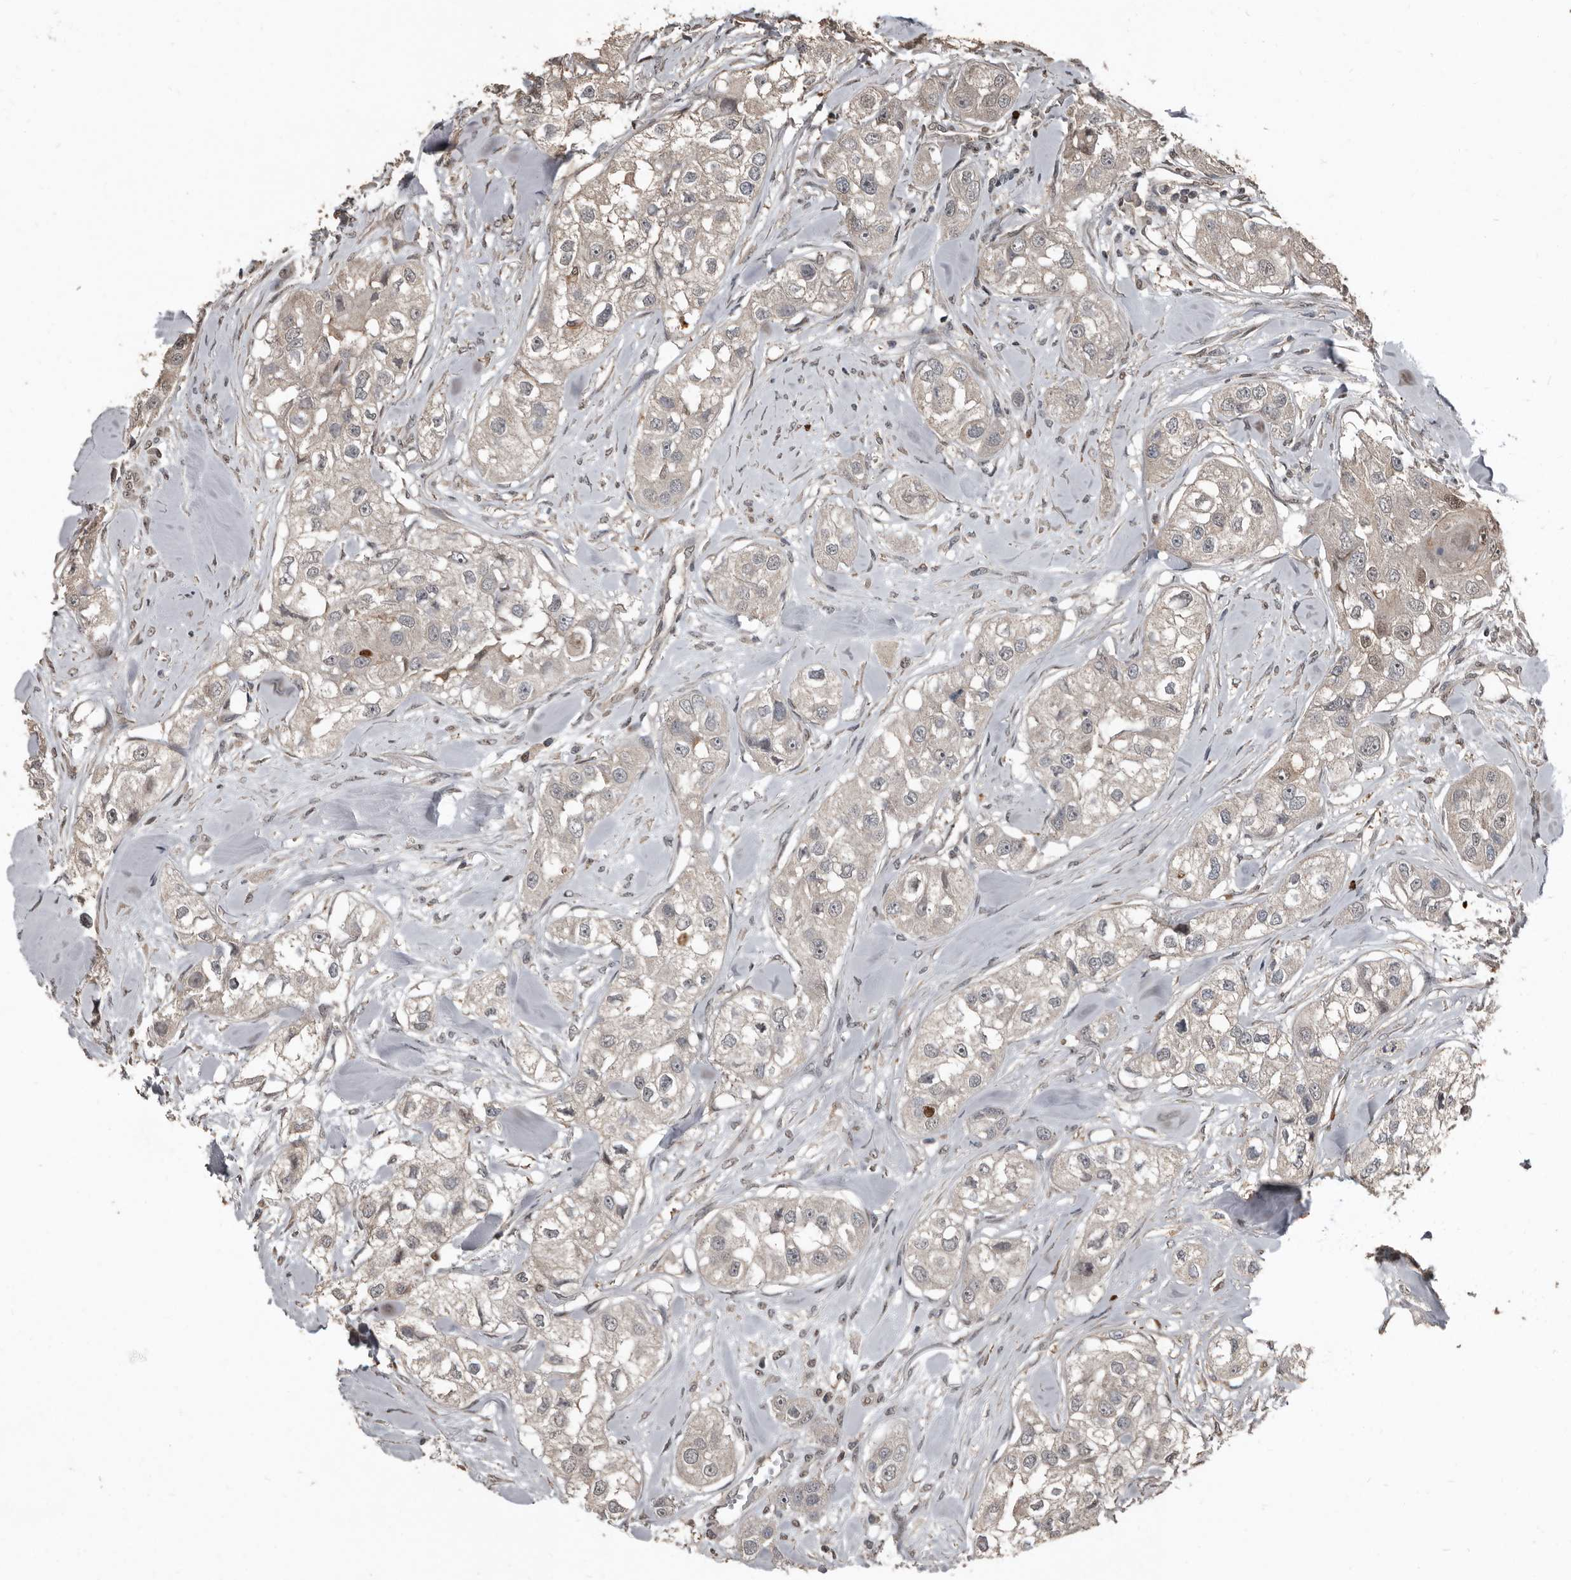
{"staining": {"intensity": "weak", "quantity": "25%-75%", "location": "cytoplasmic/membranous,nuclear"}, "tissue": "head and neck cancer", "cell_type": "Tumor cells", "image_type": "cancer", "snomed": [{"axis": "morphology", "description": "Normal tissue, NOS"}, {"axis": "morphology", "description": "Squamous cell carcinoma, NOS"}, {"axis": "topography", "description": "Skeletal muscle"}, {"axis": "topography", "description": "Head-Neck"}], "caption": "IHC of human head and neck squamous cell carcinoma displays low levels of weak cytoplasmic/membranous and nuclear positivity in about 25%-75% of tumor cells. Using DAB (brown) and hematoxylin (blue) stains, captured at high magnification using brightfield microscopy.", "gene": "FSBP", "patient": {"sex": "male", "age": 51}}